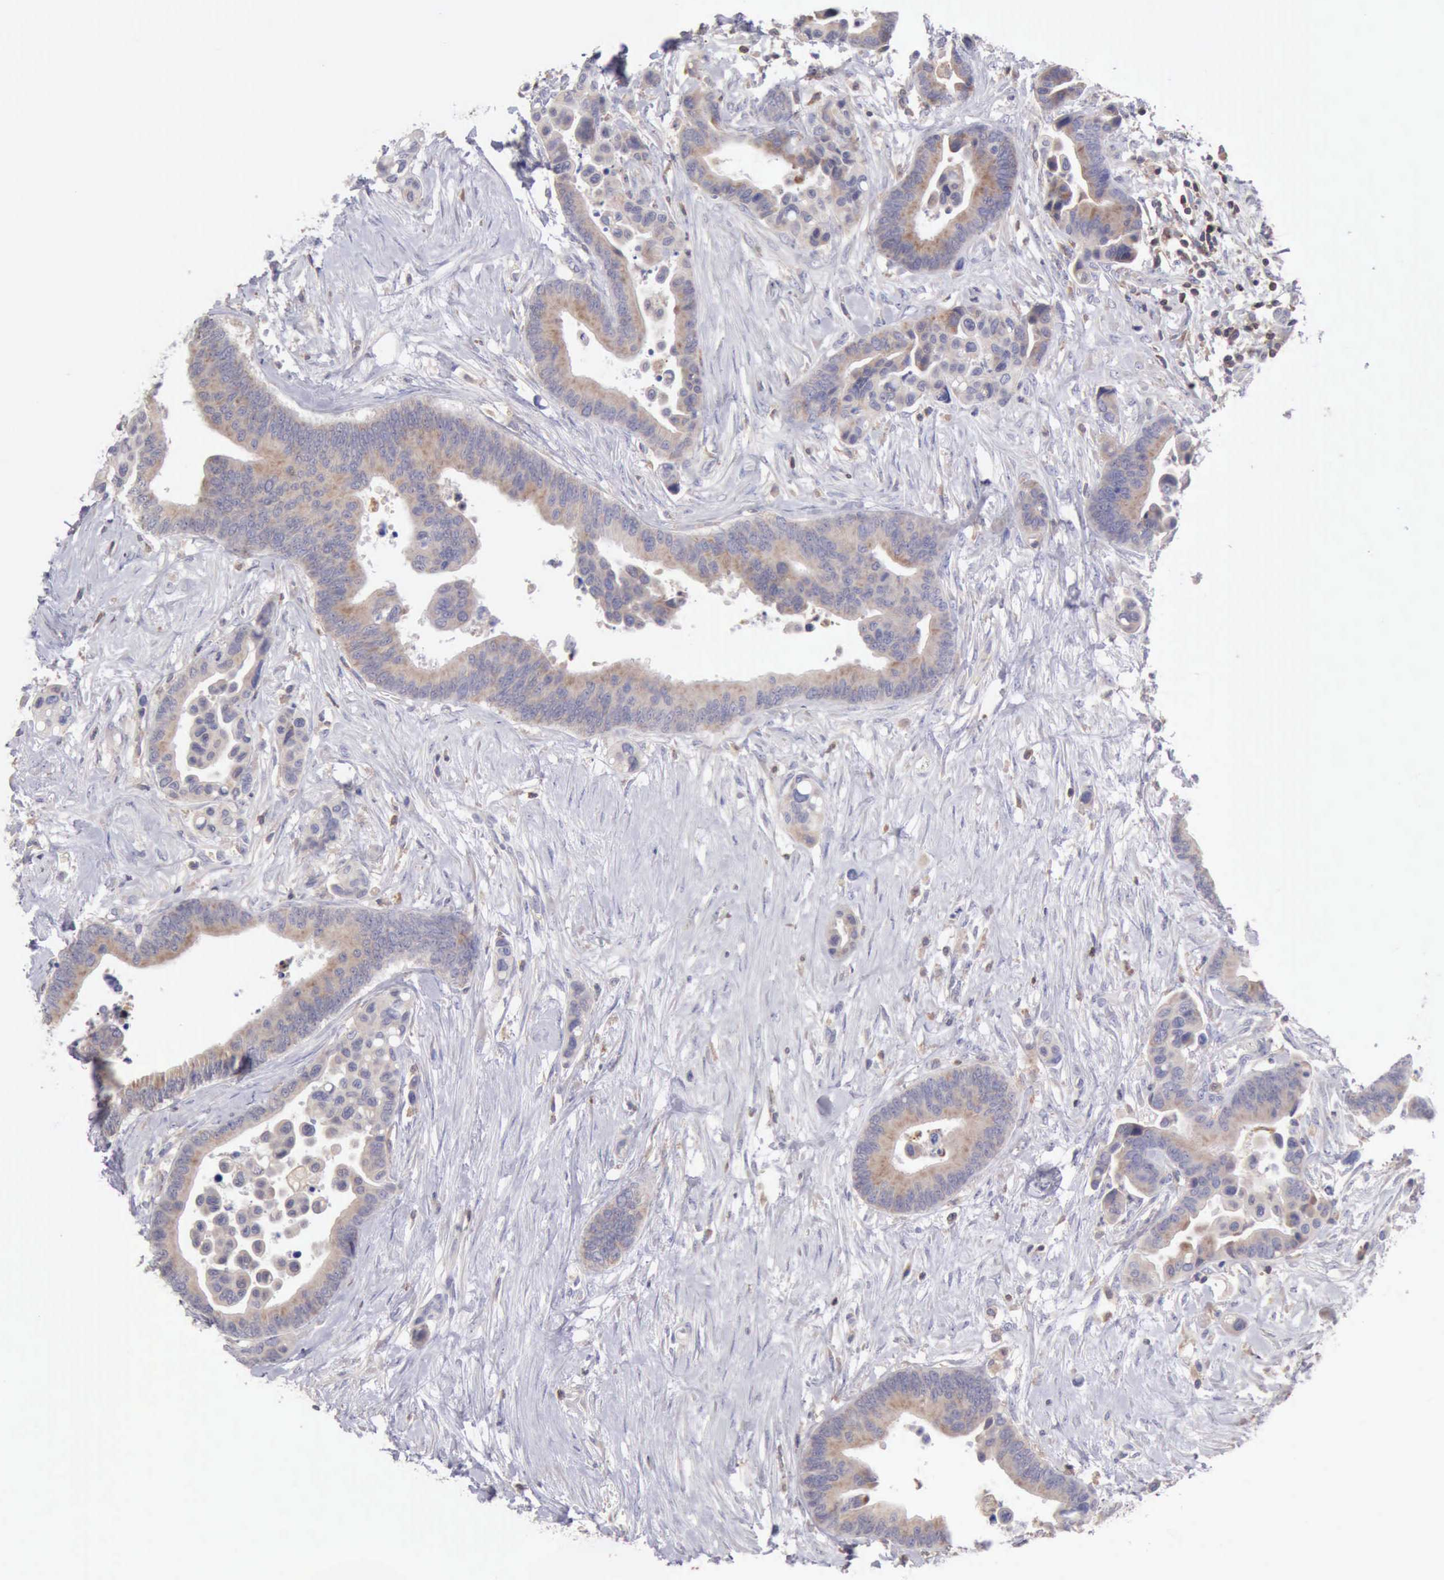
{"staining": {"intensity": "weak", "quantity": ">75%", "location": "cytoplasmic/membranous"}, "tissue": "colorectal cancer", "cell_type": "Tumor cells", "image_type": "cancer", "snomed": [{"axis": "morphology", "description": "Adenocarcinoma, NOS"}, {"axis": "topography", "description": "Colon"}], "caption": "IHC (DAB) staining of human colorectal cancer exhibits weak cytoplasmic/membranous protein positivity in about >75% of tumor cells.", "gene": "SASH3", "patient": {"sex": "male", "age": 82}}